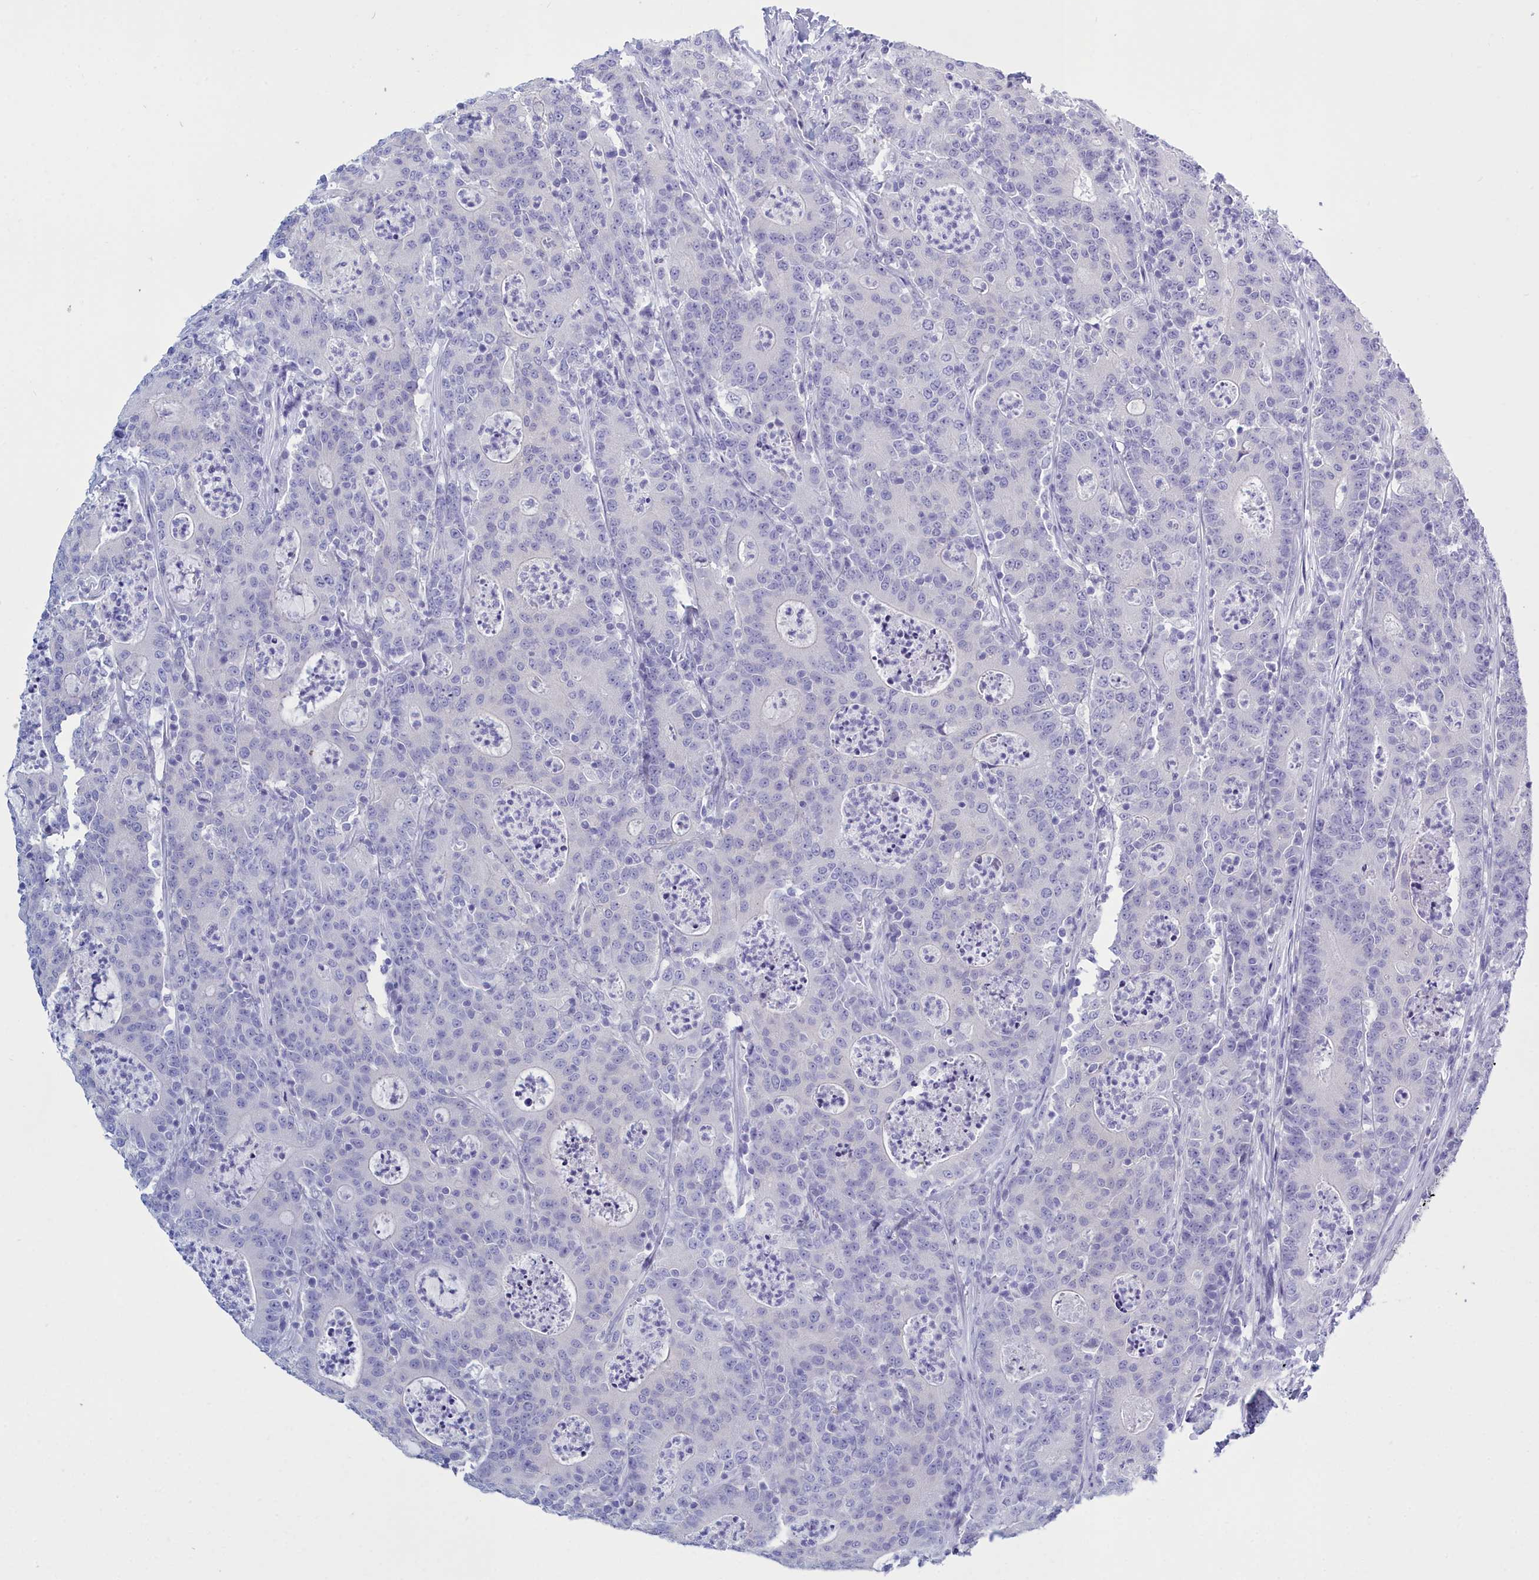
{"staining": {"intensity": "negative", "quantity": "none", "location": "none"}, "tissue": "colorectal cancer", "cell_type": "Tumor cells", "image_type": "cancer", "snomed": [{"axis": "morphology", "description": "Adenocarcinoma, NOS"}, {"axis": "topography", "description": "Colon"}], "caption": "Immunohistochemistry of colorectal cancer (adenocarcinoma) exhibits no expression in tumor cells.", "gene": "TMEM97", "patient": {"sex": "male", "age": 83}}